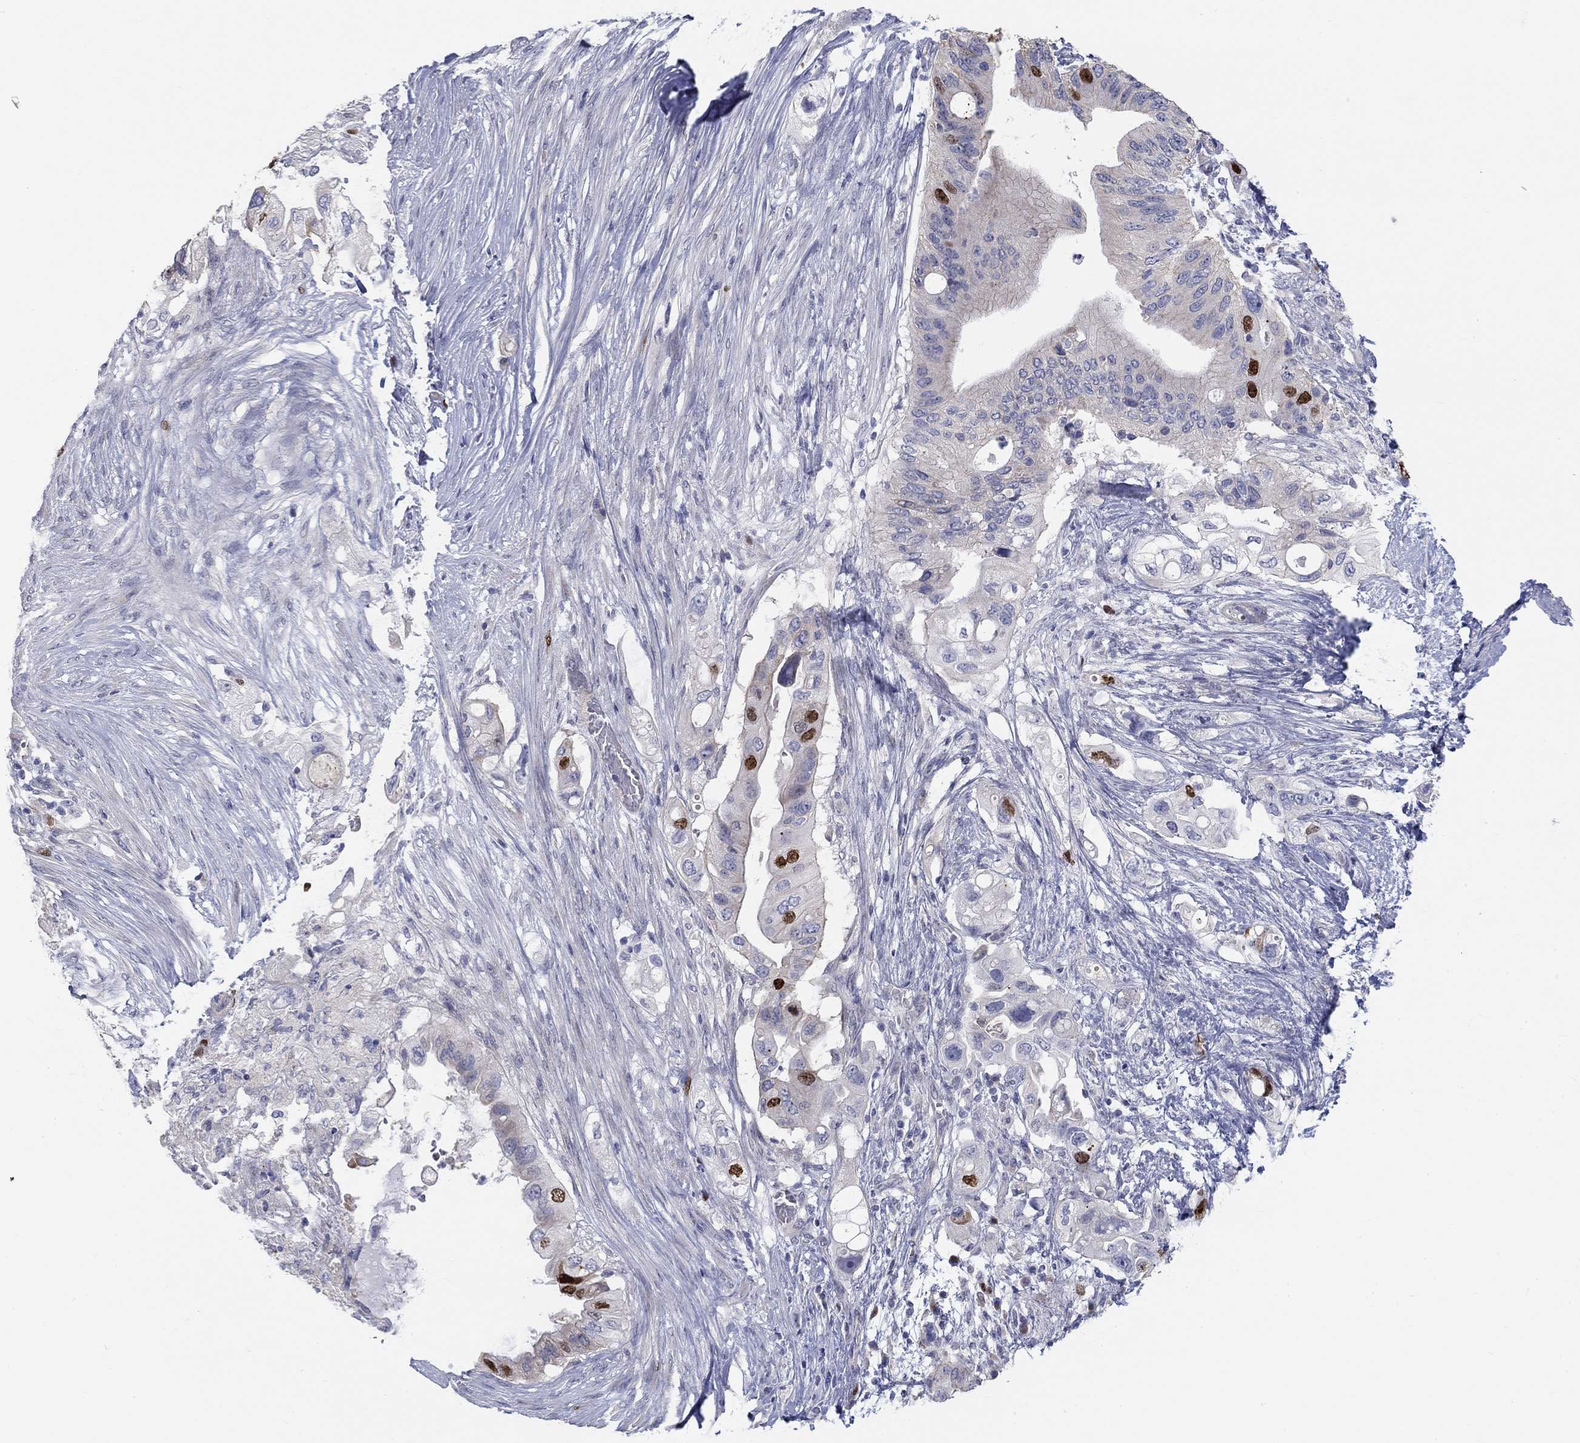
{"staining": {"intensity": "strong", "quantity": "<25%", "location": "nuclear"}, "tissue": "pancreatic cancer", "cell_type": "Tumor cells", "image_type": "cancer", "snomed": [{"axis": "morphology", "description": "Adenocarcinoma, NOS"}, {"axis": "topography", "description": "Pancreas"}], "caption": "Human pancreatic adenocarcinoma stained with a brown dye exhibits strong nuclear positive expression in approximately <25% of tumor cells.", "gene": "PRC1", "patient": {"sex": "female", "age": 72}}